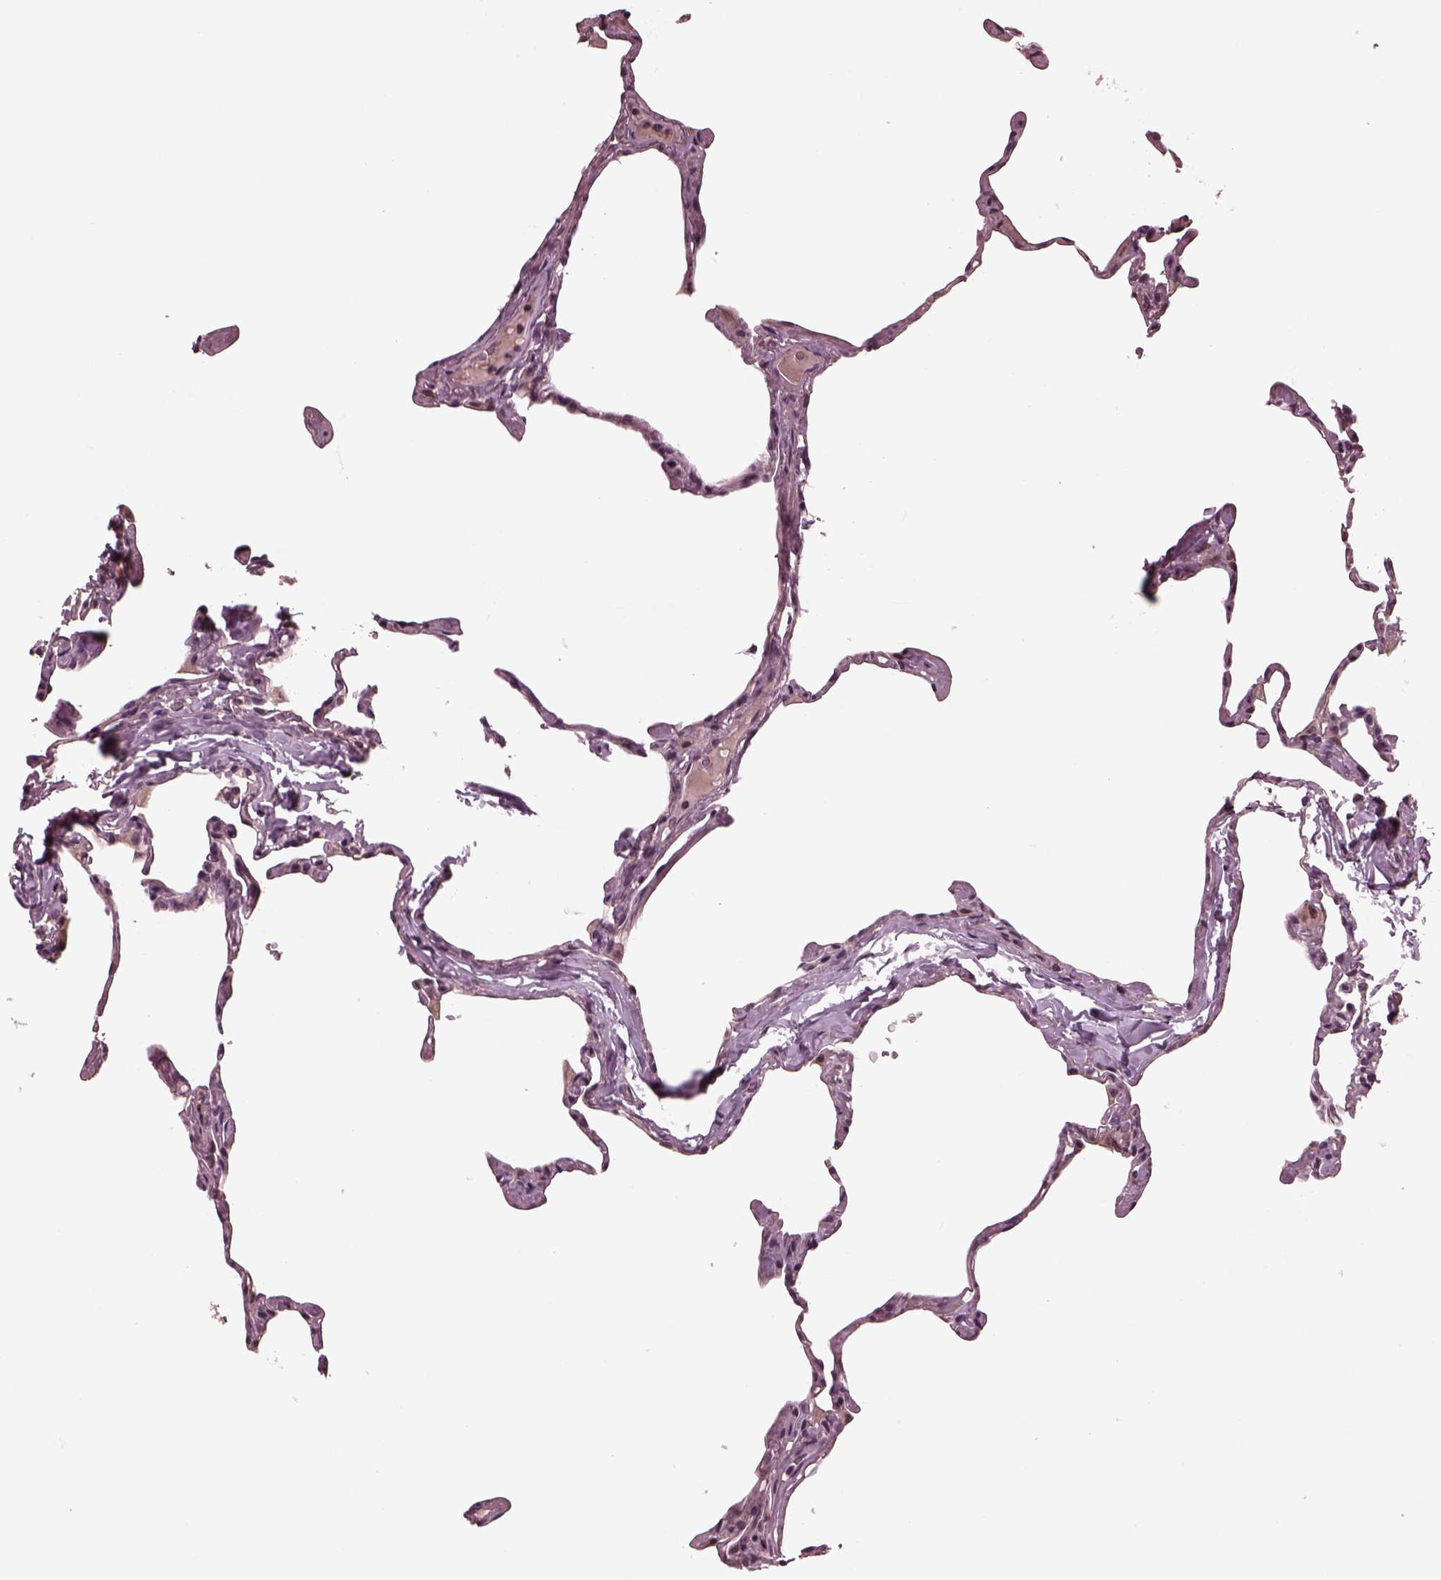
{"staining": {"intensity": "negative", "quantity": "none", "location": "none"}, "tissue": "lung", "cell_type": "Alveolar cells", "image_type": "normal", "snomed": [{"axis": "morphology", "description": "Normal tissue, NOS"}, {"axis": "topography", "description": "Lung"}], "caption": "High magnification brightfield microscopy of benign lung stained with DAB (3,3'-diaminobenzidine) (brown) and counterstained with hematoxylin (blue): alveolar cells show no significant staining.", "gene": "NAP1L5", "patient": {"sex": "male", "age": 65}}